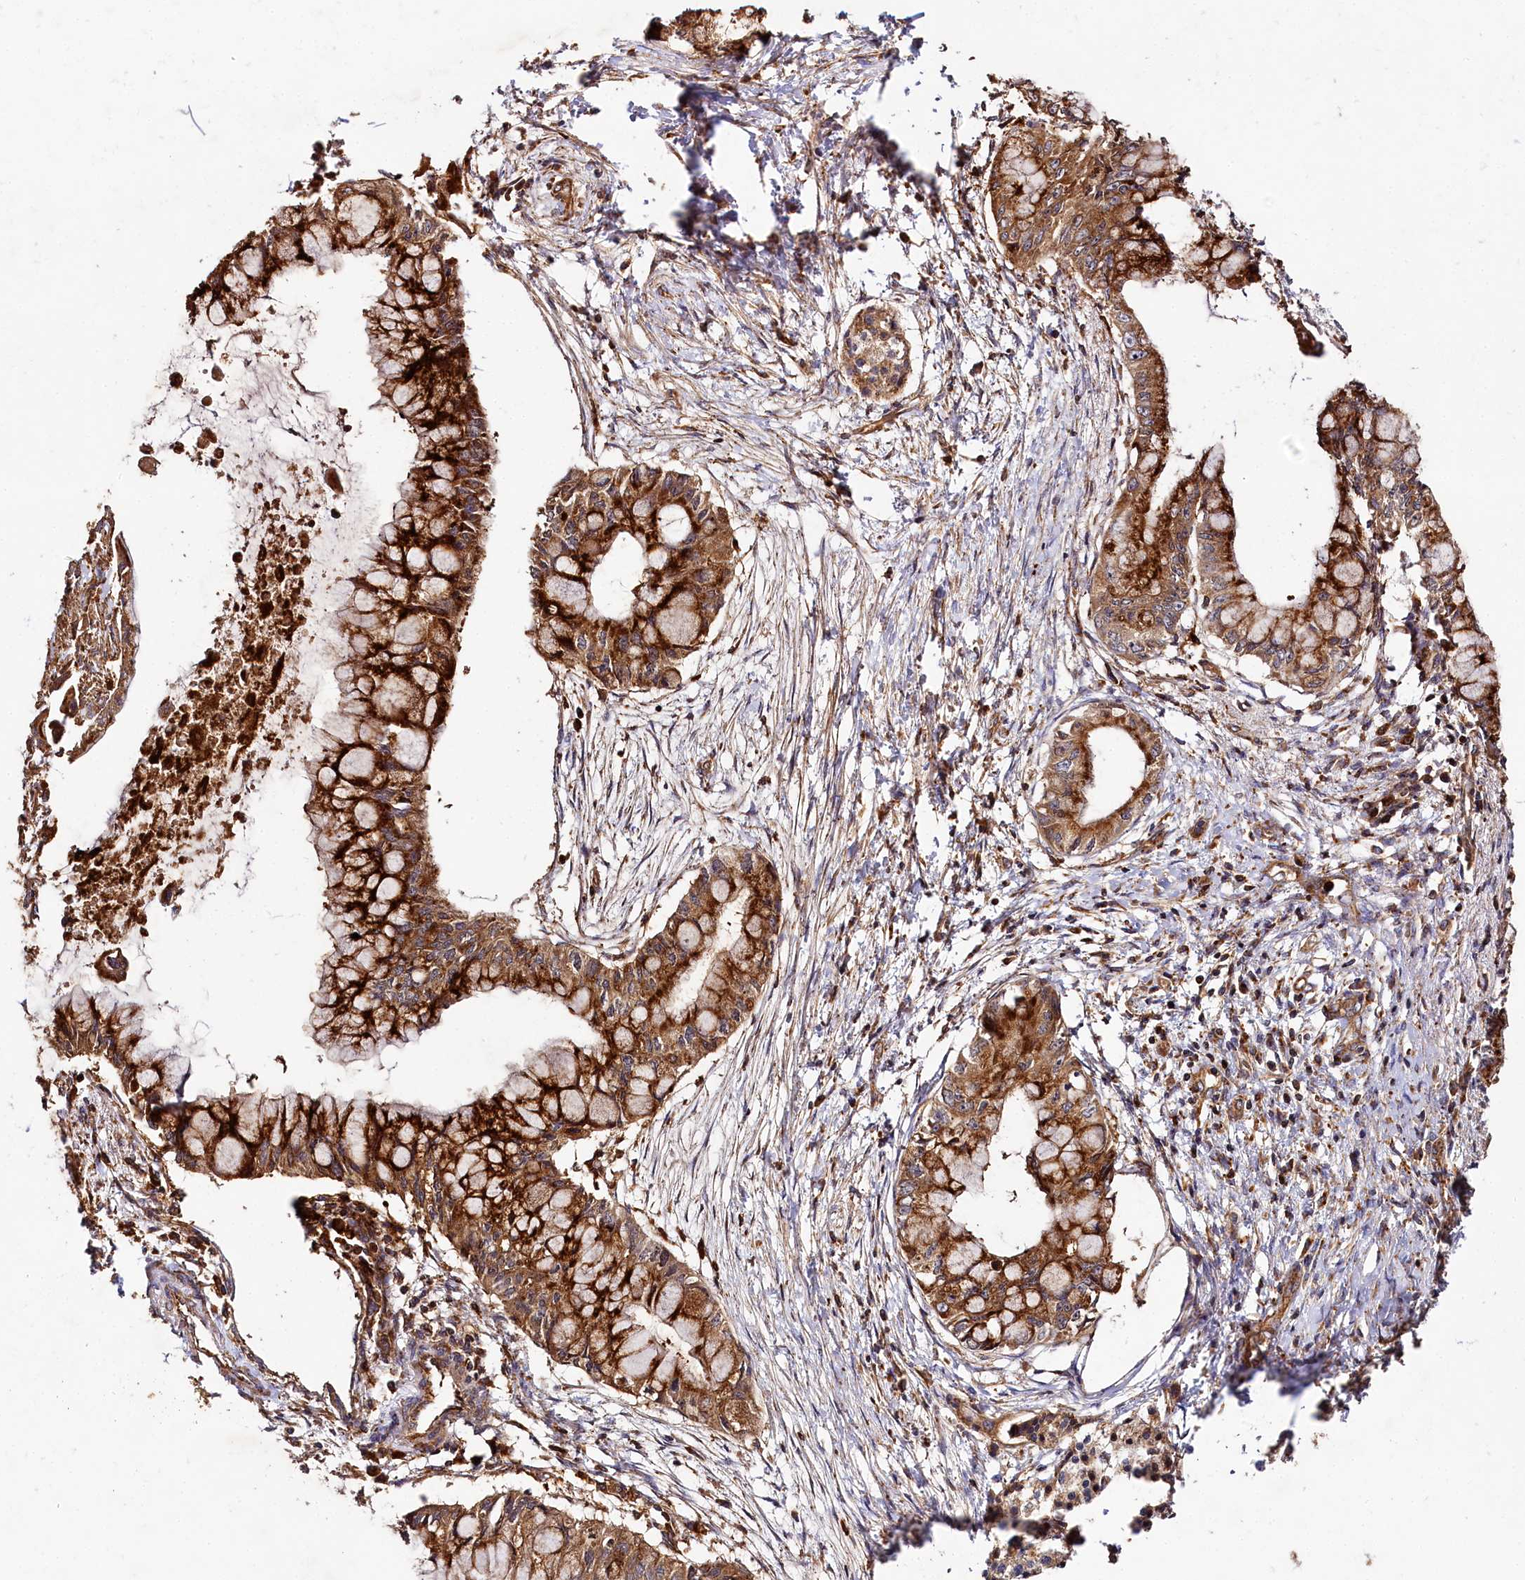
{"staining": {"intensity": "strong", "quantity": ">75%", "location": "cytoplasmic/membranous"}, "tissue": "pancreatic cancer", "cell_type": "Tumor cells", "image_type": "cancer", "snomed": [{"axis": "morphology", "description": "Adenocarcinoma, NOS"}, {"axis": "topography", "description": "Pancreas"}], "caption": "High-magnification brightfield microscopy of pancreatic cancer (adenocarcinoma) stained with DAB (3,3'-diaminobenzidine) (brown) and counterstained with hematoxylin (blue). tumor cells exhibit strong cytoplasmic/membranous positivity is identified in about>75% of cells.", "gene": "WDR73", "patient": {"sex": "male", "age": 48}}